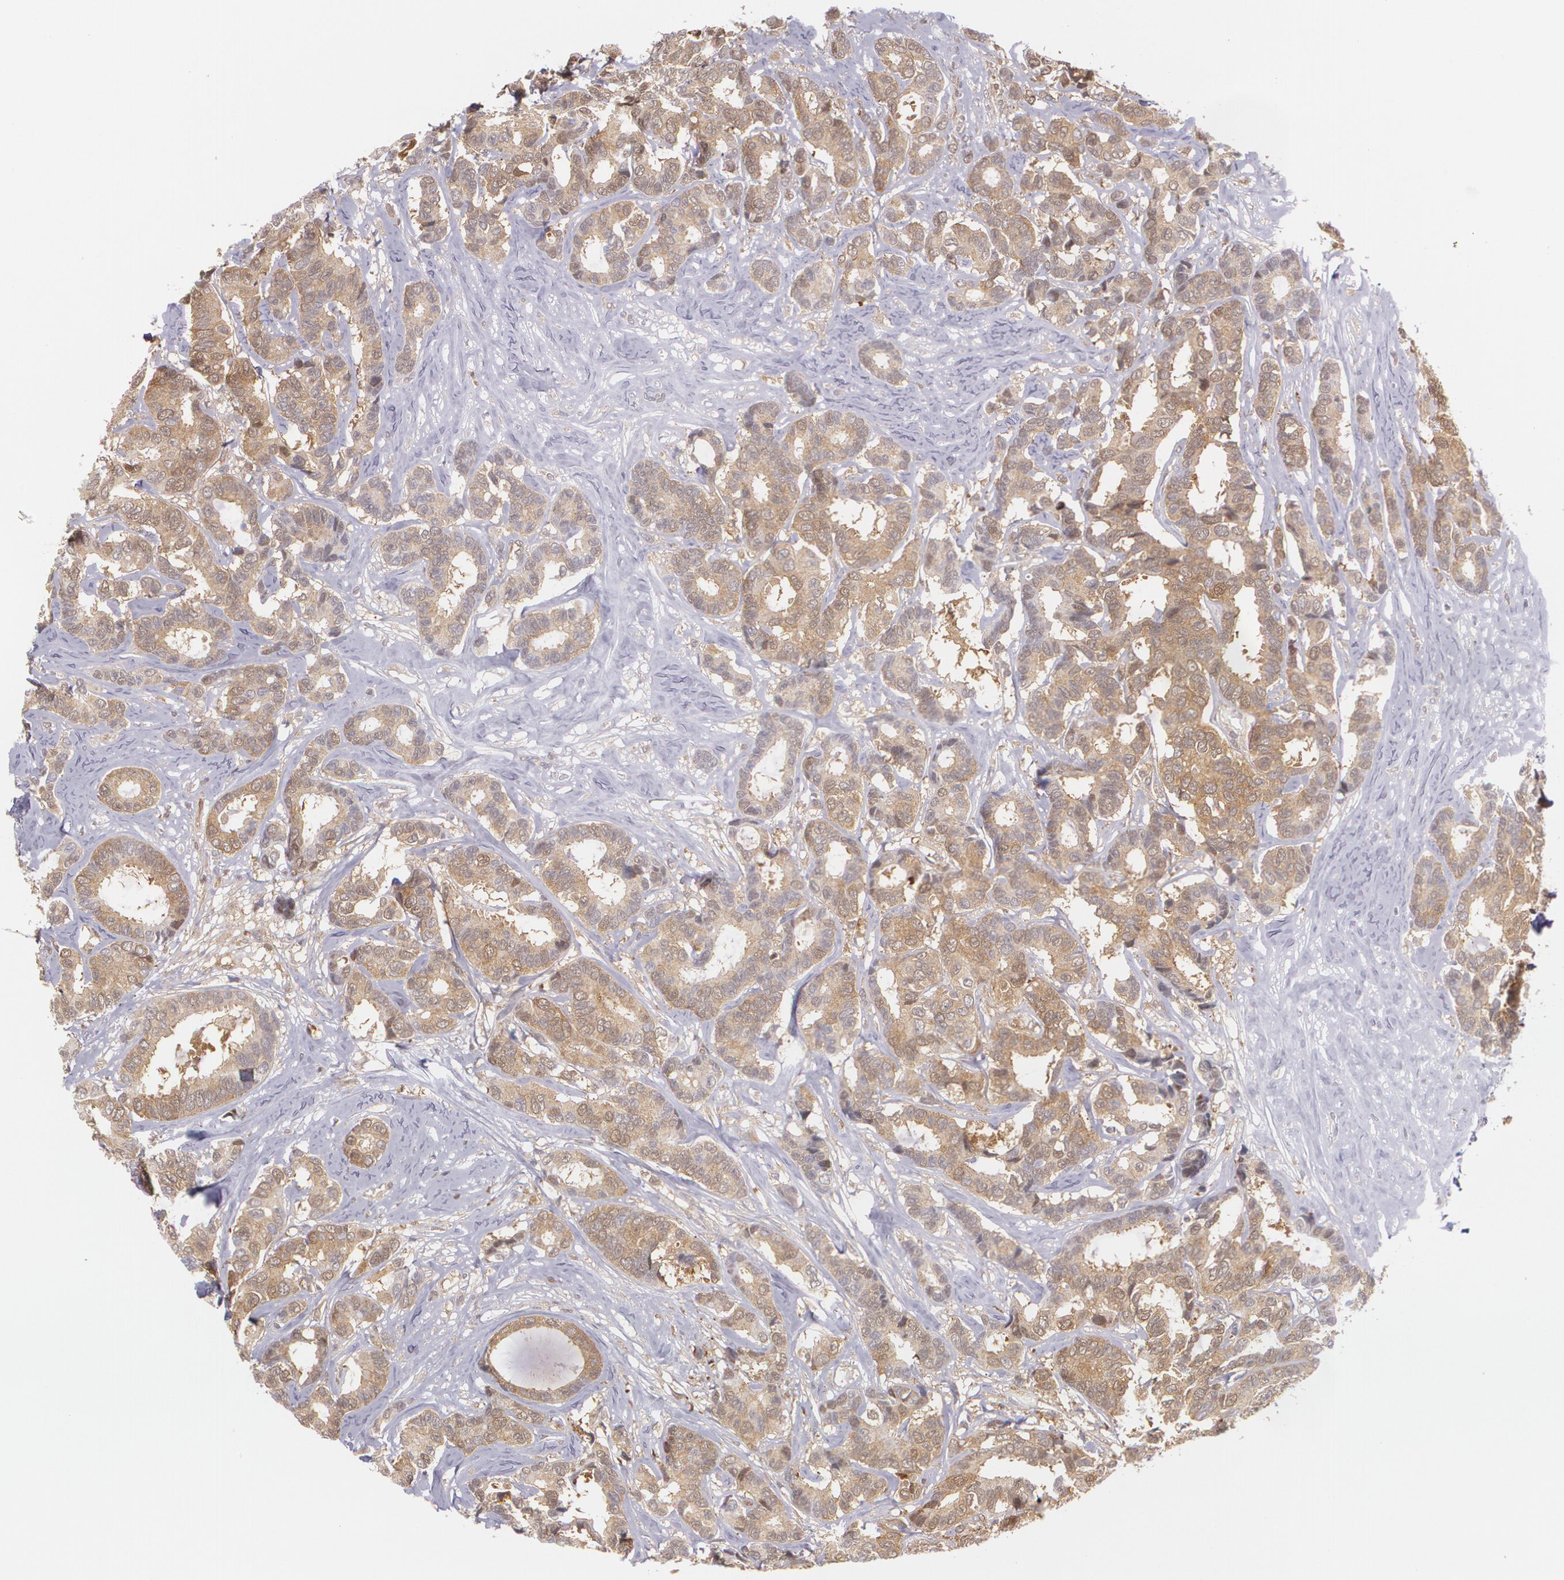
{"staining": {"intensity": "moderate", "quantity": ">75%", "location": "cytoplasmic/membranous"}, "tissue": "breast cancer", "cell_type": "Tumor cells", "image_type": "cancer", "snomed": [{"axis": "morphology", "description": "Duct carcinoma"}, {"axis": "topography", "description": "Breast"}], "caption": "Protein analysis of breast cancer tissue reveals moderate cytoplasmic/membranous expression in approximately >75% of tumor cells.", "gene": "HSPH1", "patient": {"sex": "female", "age": 87}}